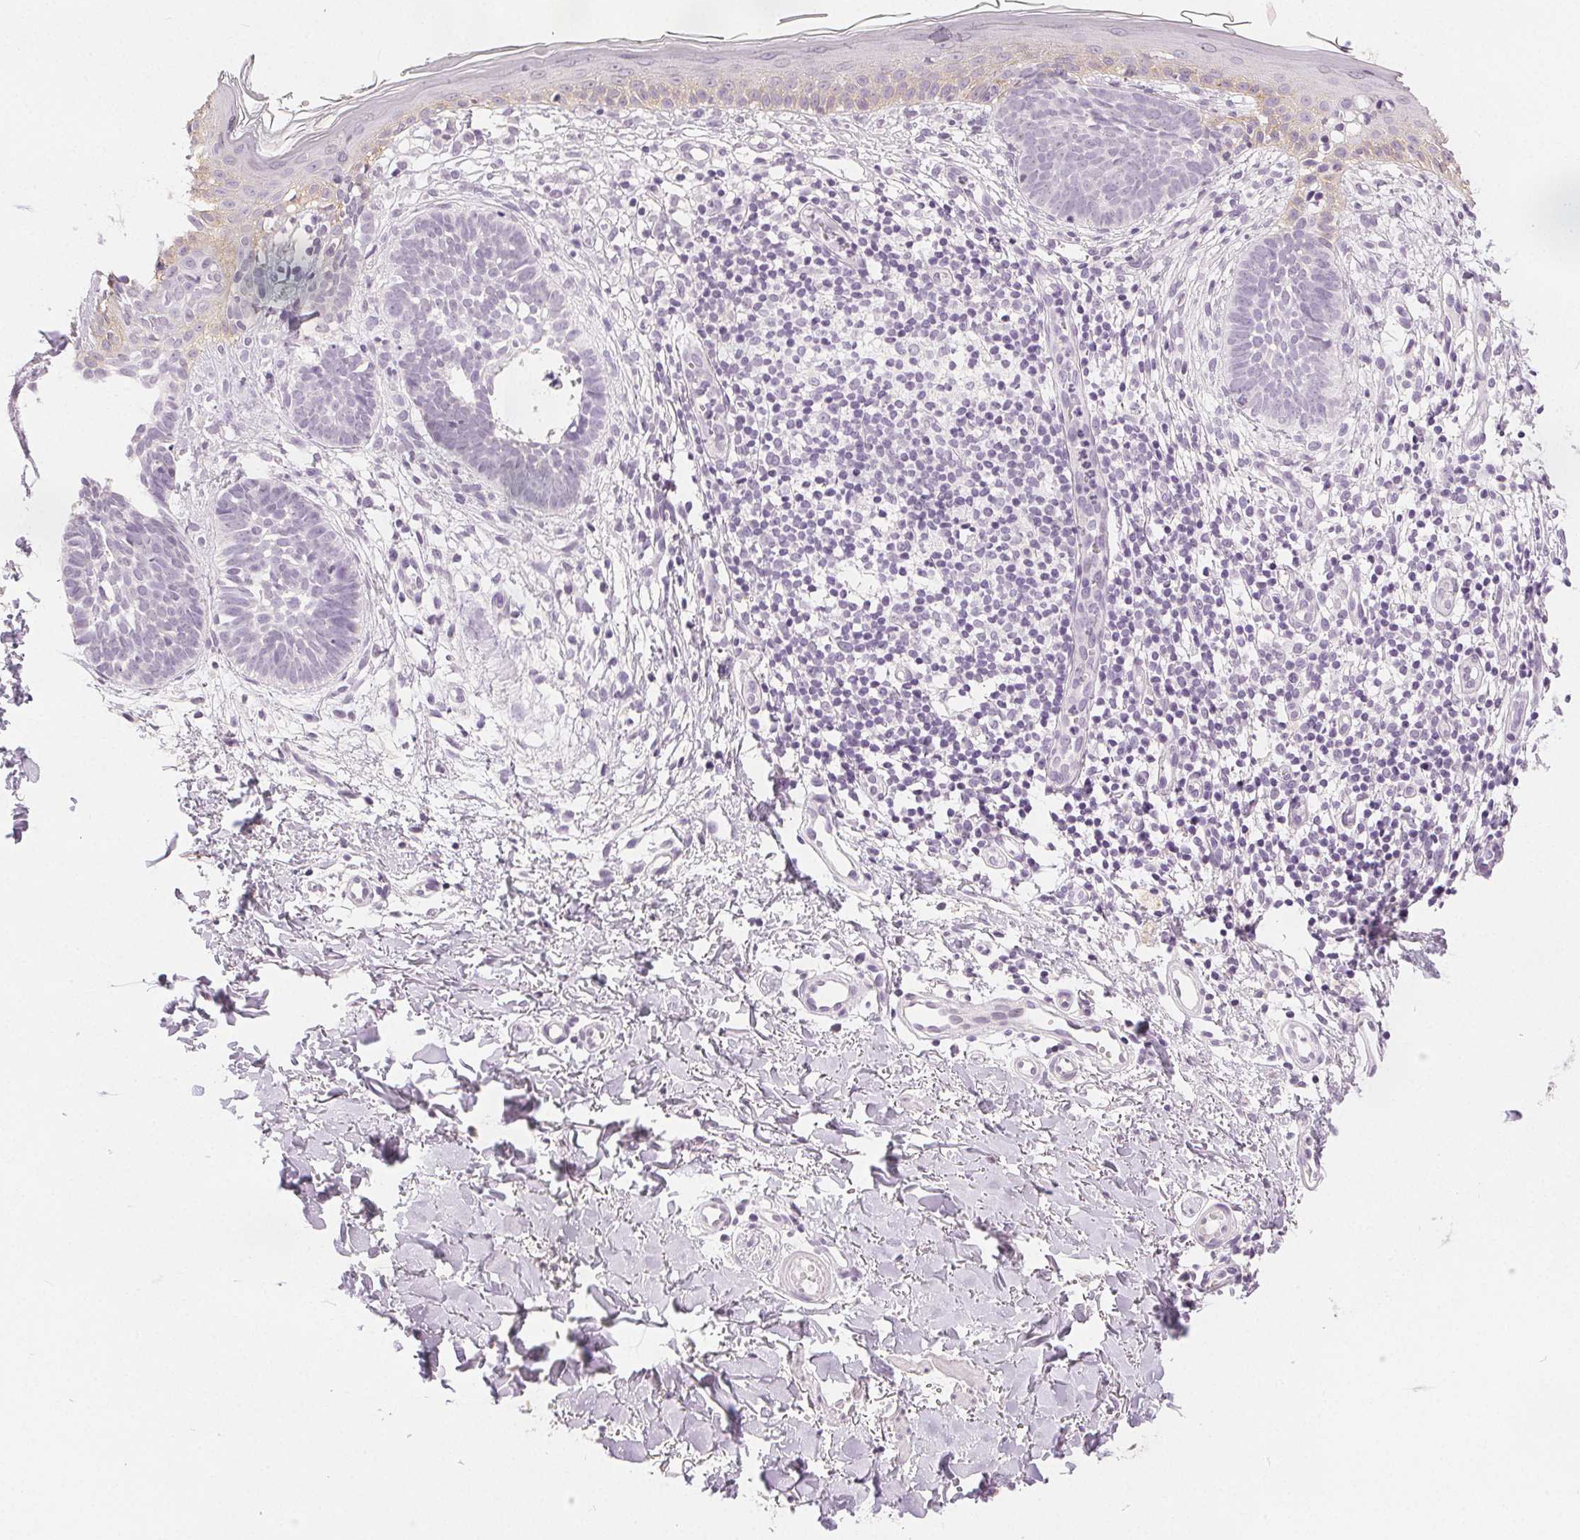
{"staining": {"intensity": "negative", "quantity": "none", "location": "none"}, "tissue": "skin cancer", "cell_type": "Tumor cells", "image_type": "cancer", "snomed": [{"axis": "morphology", "description": "Basal cell carcinoma"}, {"axis": "topography", "description": "Skin"}], "caption": "Tumor cells are negative for protein expression in human basal cell carcinoma (skin). (DAB immunohistochemistry with hematoxylin counter stain).", "gene": "CA12", "patient": {"sex": "female", "age": 51}}